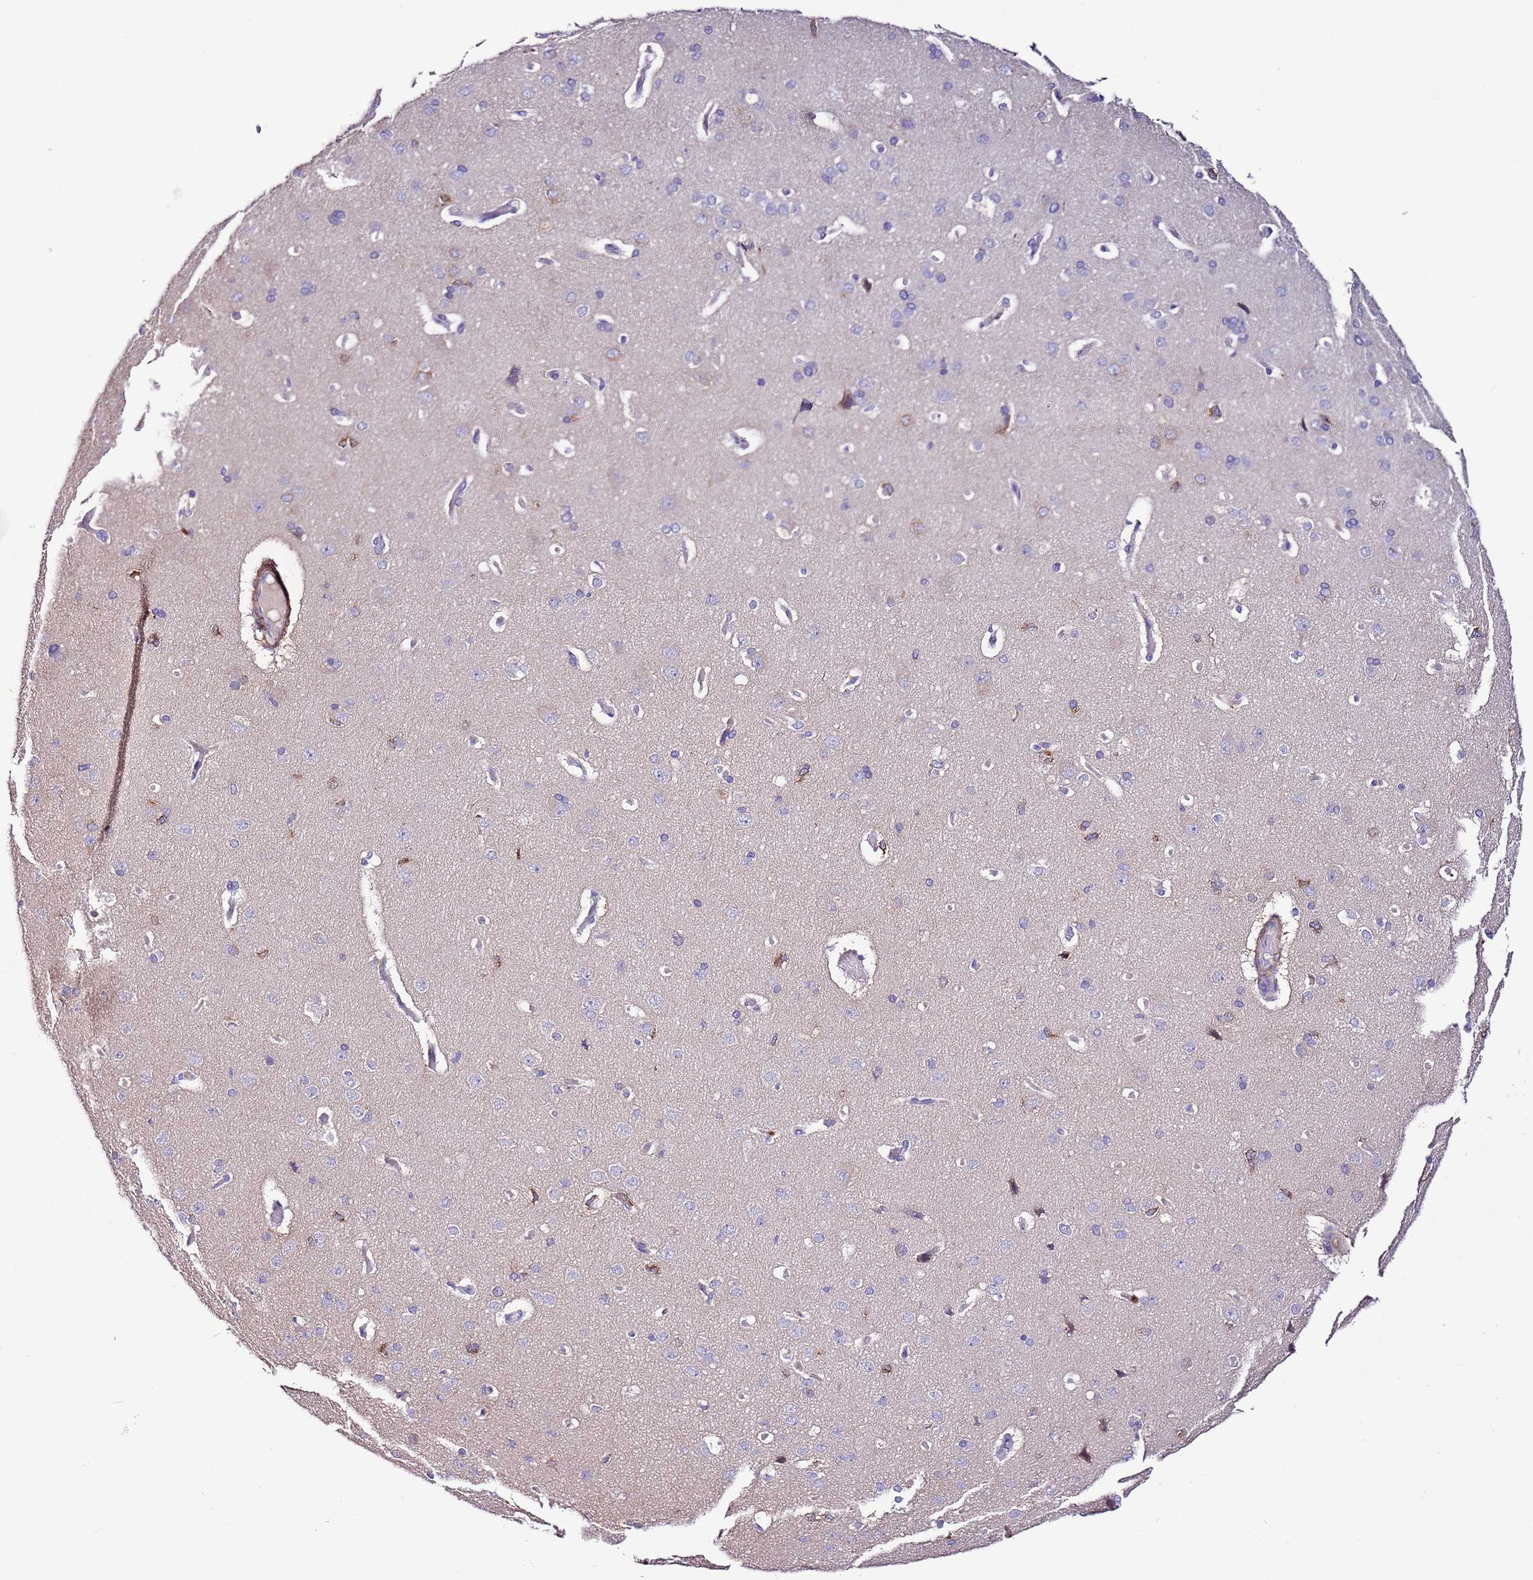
{"staining": {"intensity": "negative", "quantity": "none", "location": "none"}, "tissue": "cerebral cortex", "cell_type": "Endothelial cells", "image_type": "normal", "snomed": [{"axis": "morphology", "description": "Normal tissue, NOS"}, {"axis": "topography", "description": "Cerebral cortex"}], "caption": "Immunohistochemical staining of normal cerebral cortex reveals no significant expression in endothelial cells.", "gene": "FAM174C", "patient": {"sex": "male", "age": 62}}